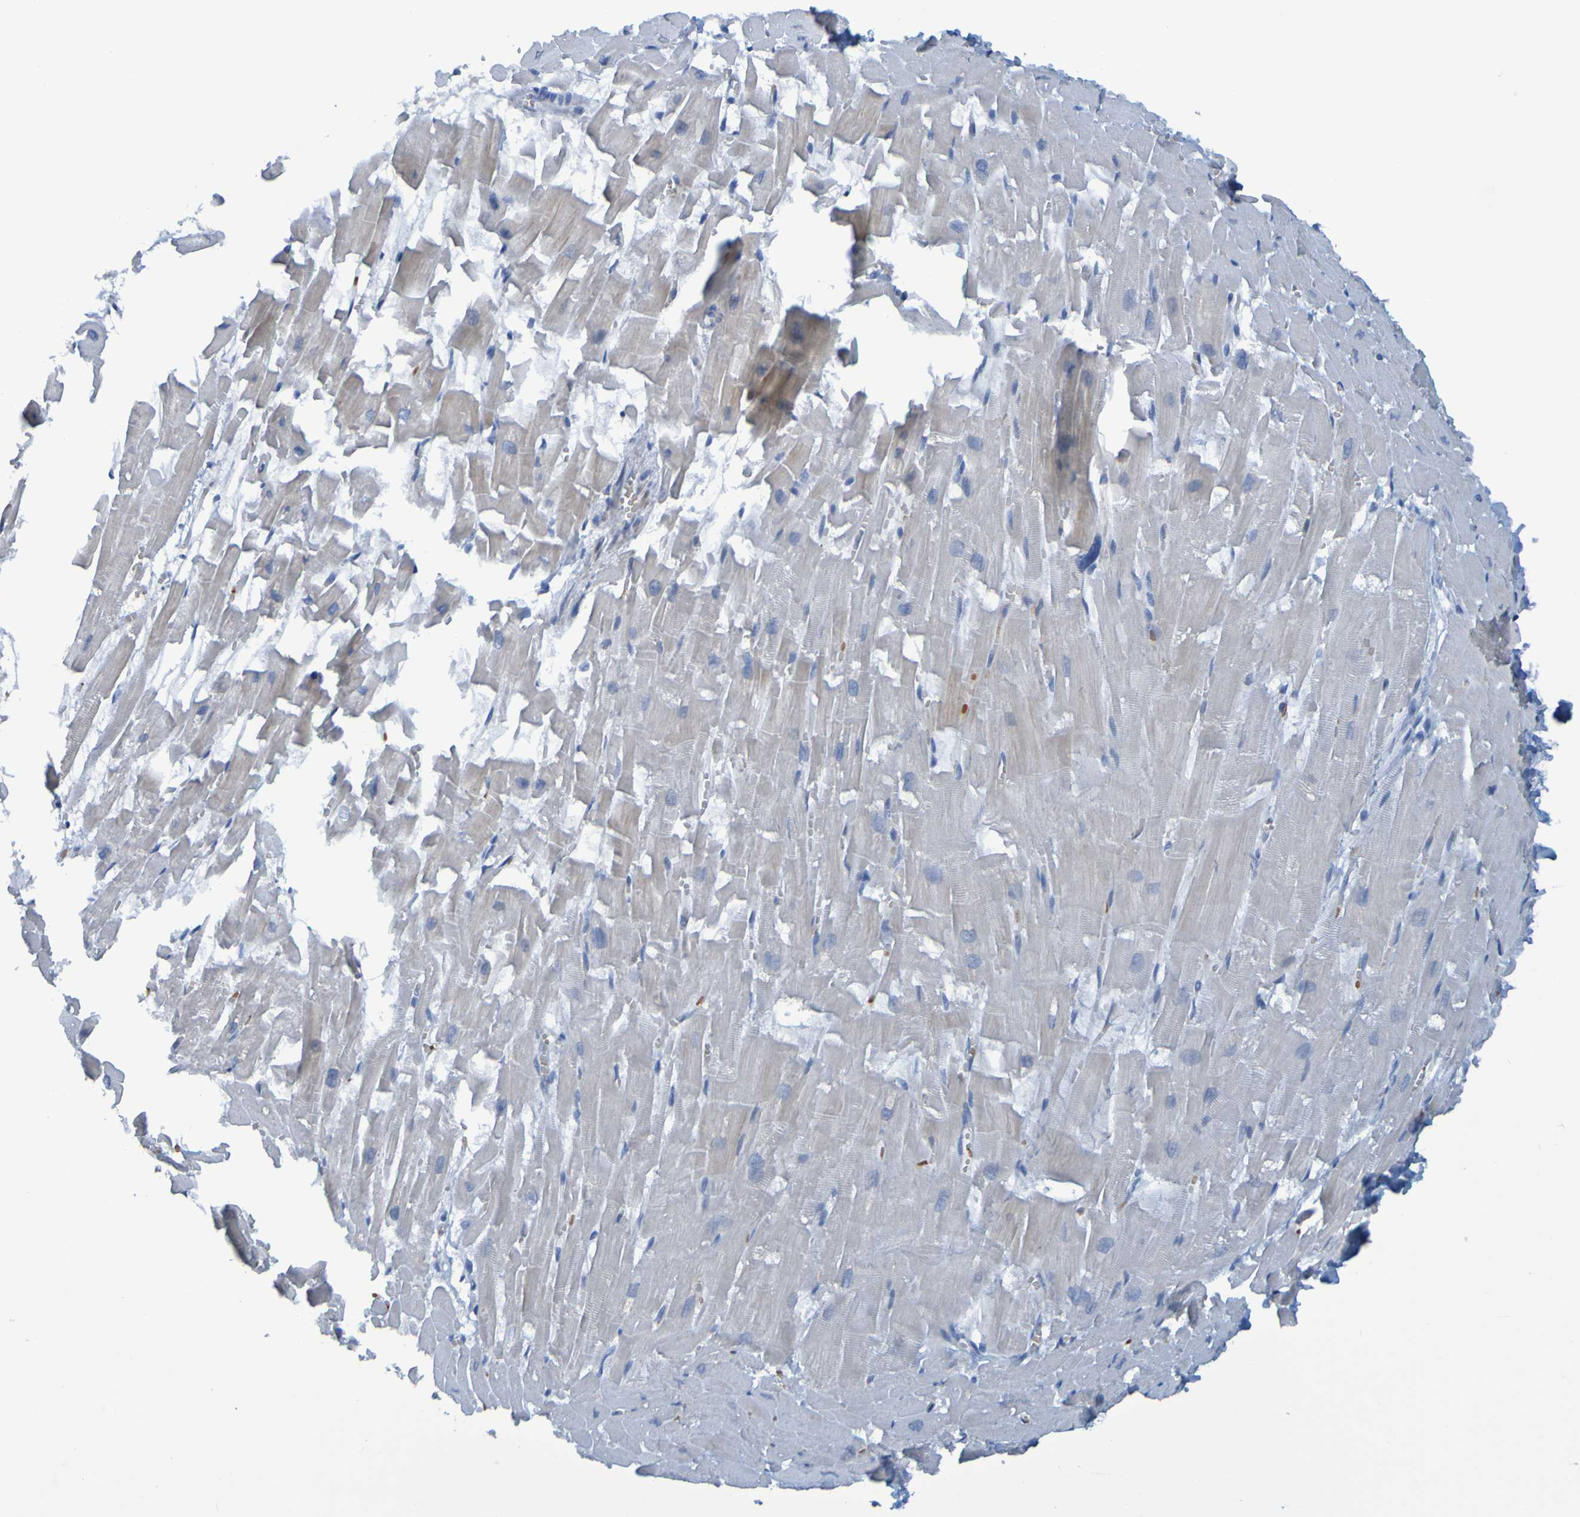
{"staining": {"intensity": "weak", "quantity": "<25%", "location": "cytoplasmic/membranous"}, "tissue": "heart muscle", "cell_type": "Cardiomyocytes", "image_type": "normal", "snomed": [{"axis": "morphology", "description": "Normal tissue, NOS"}, {"axis": "topography", "description": "Heart"}], "caption": "This is an immunohistochemistry histopathology image of benign human heart muscle. There is no staining in cardiomyocytes.", "gene": "USP36", "patient": {"sex": "female", "age": 19}}